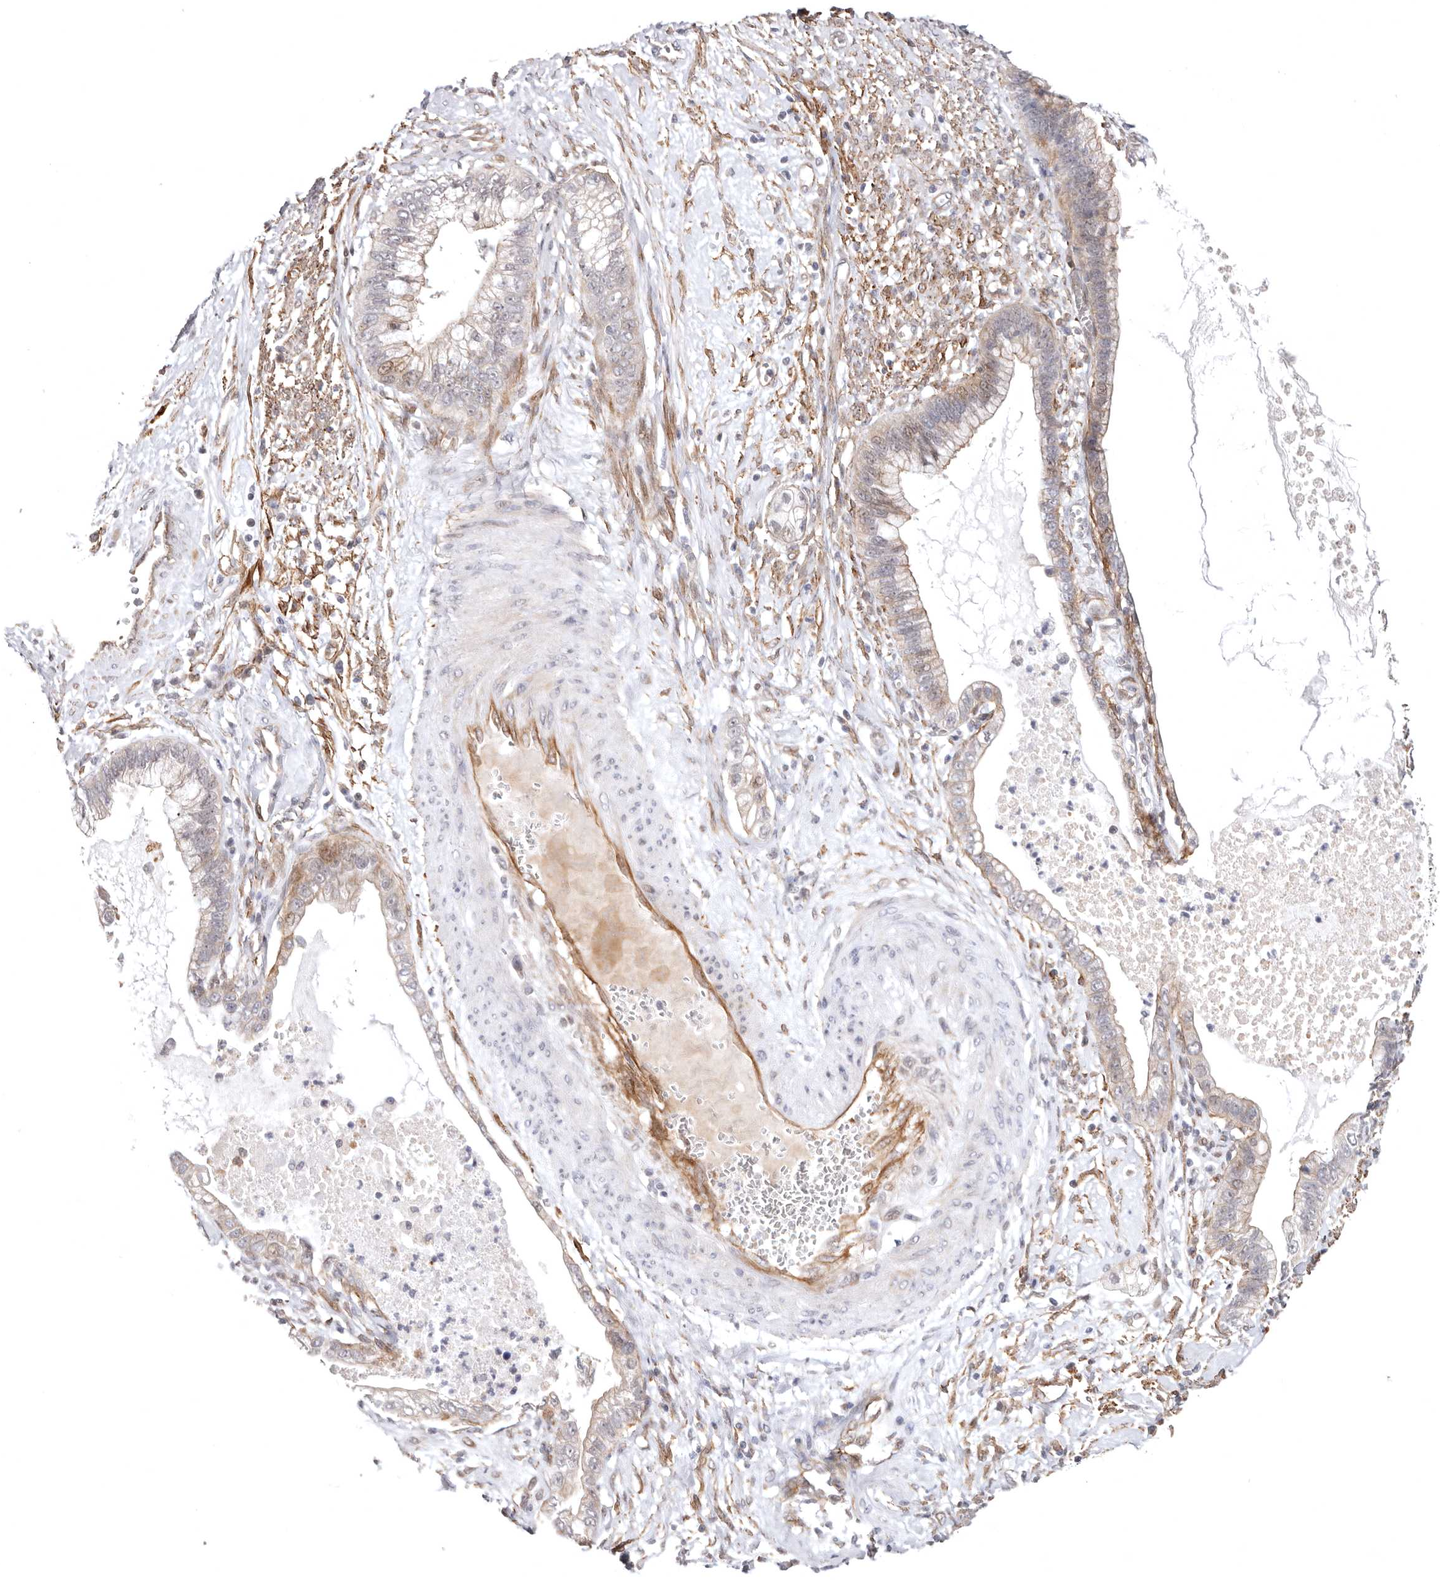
{"staining": {"intensity": "weak", "quantity": "25%-75%", "location": "cytoplasmic/membranous"}, "tissue": "cervical cancer", "cell_type": "Tumor cells", "image_type": "cancer", "snomed": [{"axis": "morphology", "description": "Adenocarcinoma, NOS"}, {"axis": "topography", "description": "Cervix"}], "caption": "Tumor cells show weak cytoplasmic/membranous positivity in about 25%-75% of cells in cervical cancer (adenocarcinoma).", "gene": "SZT2", "patient": {"sex": "female", "age": 44}}